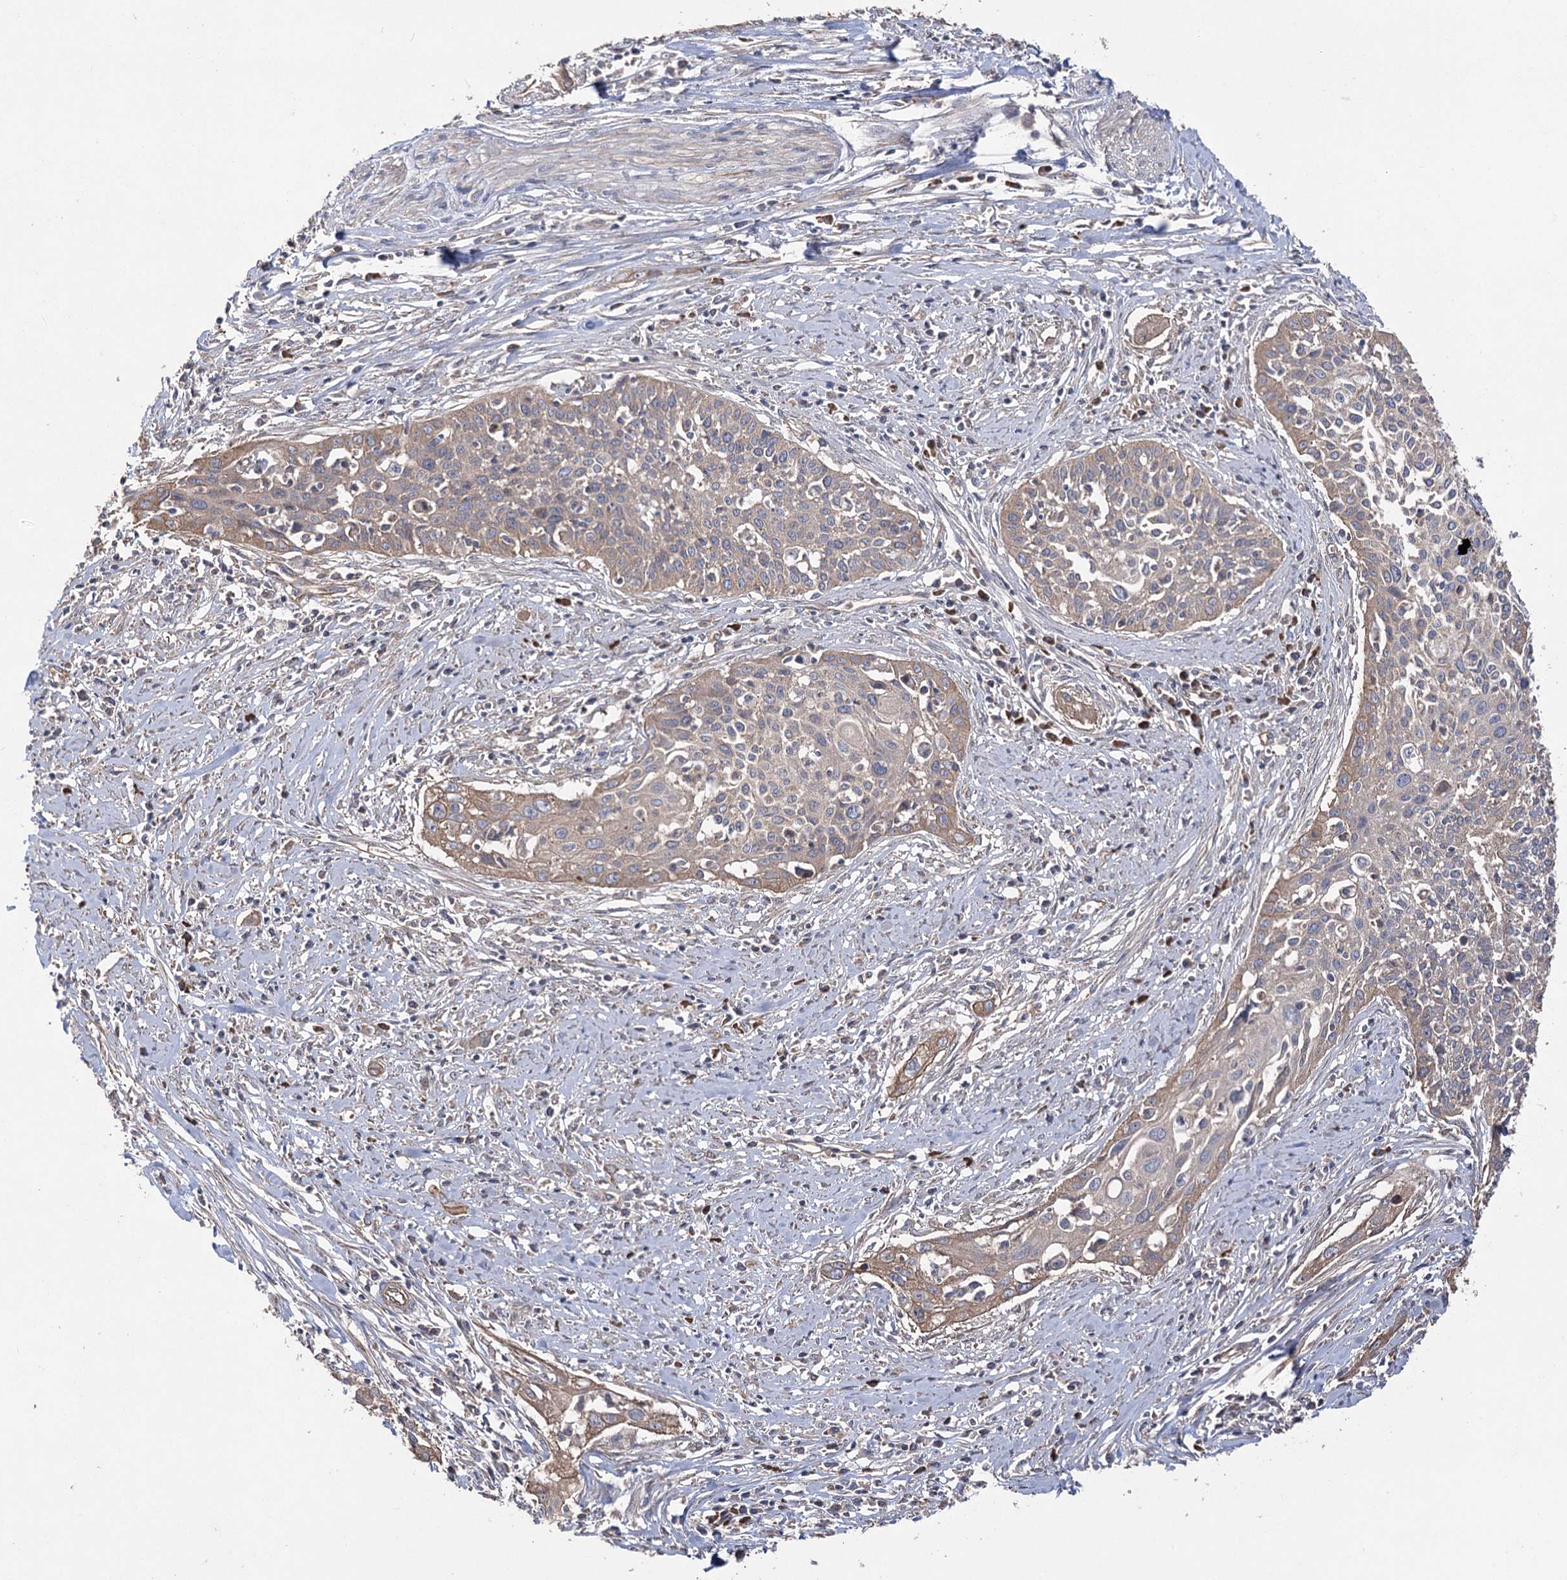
{"staining": {"intensity": "weak", "quantity": "25%-75%", "location": "cytoplasmic/membranous"}, "tissue": "cervical cancer", "cell_type": "Tumor cells", "image_type": "cancer", "snomed": [{"axis": "morphology", "description": "Squamous cell carcinoma, NOS"}, {"axis": "topography", "description": "Cervix"}], "caption": "An IHC micrograph of neoplastic tissue is shown. Protein staining in brown highlights weak cytoplasmic/membranous positivity in cervical cancer within tumor cells. (Brightfield microscopy of DAB IHC at high magnification).", "gene": "LARS2", "patient": {"sex": "female", "age": 34}}